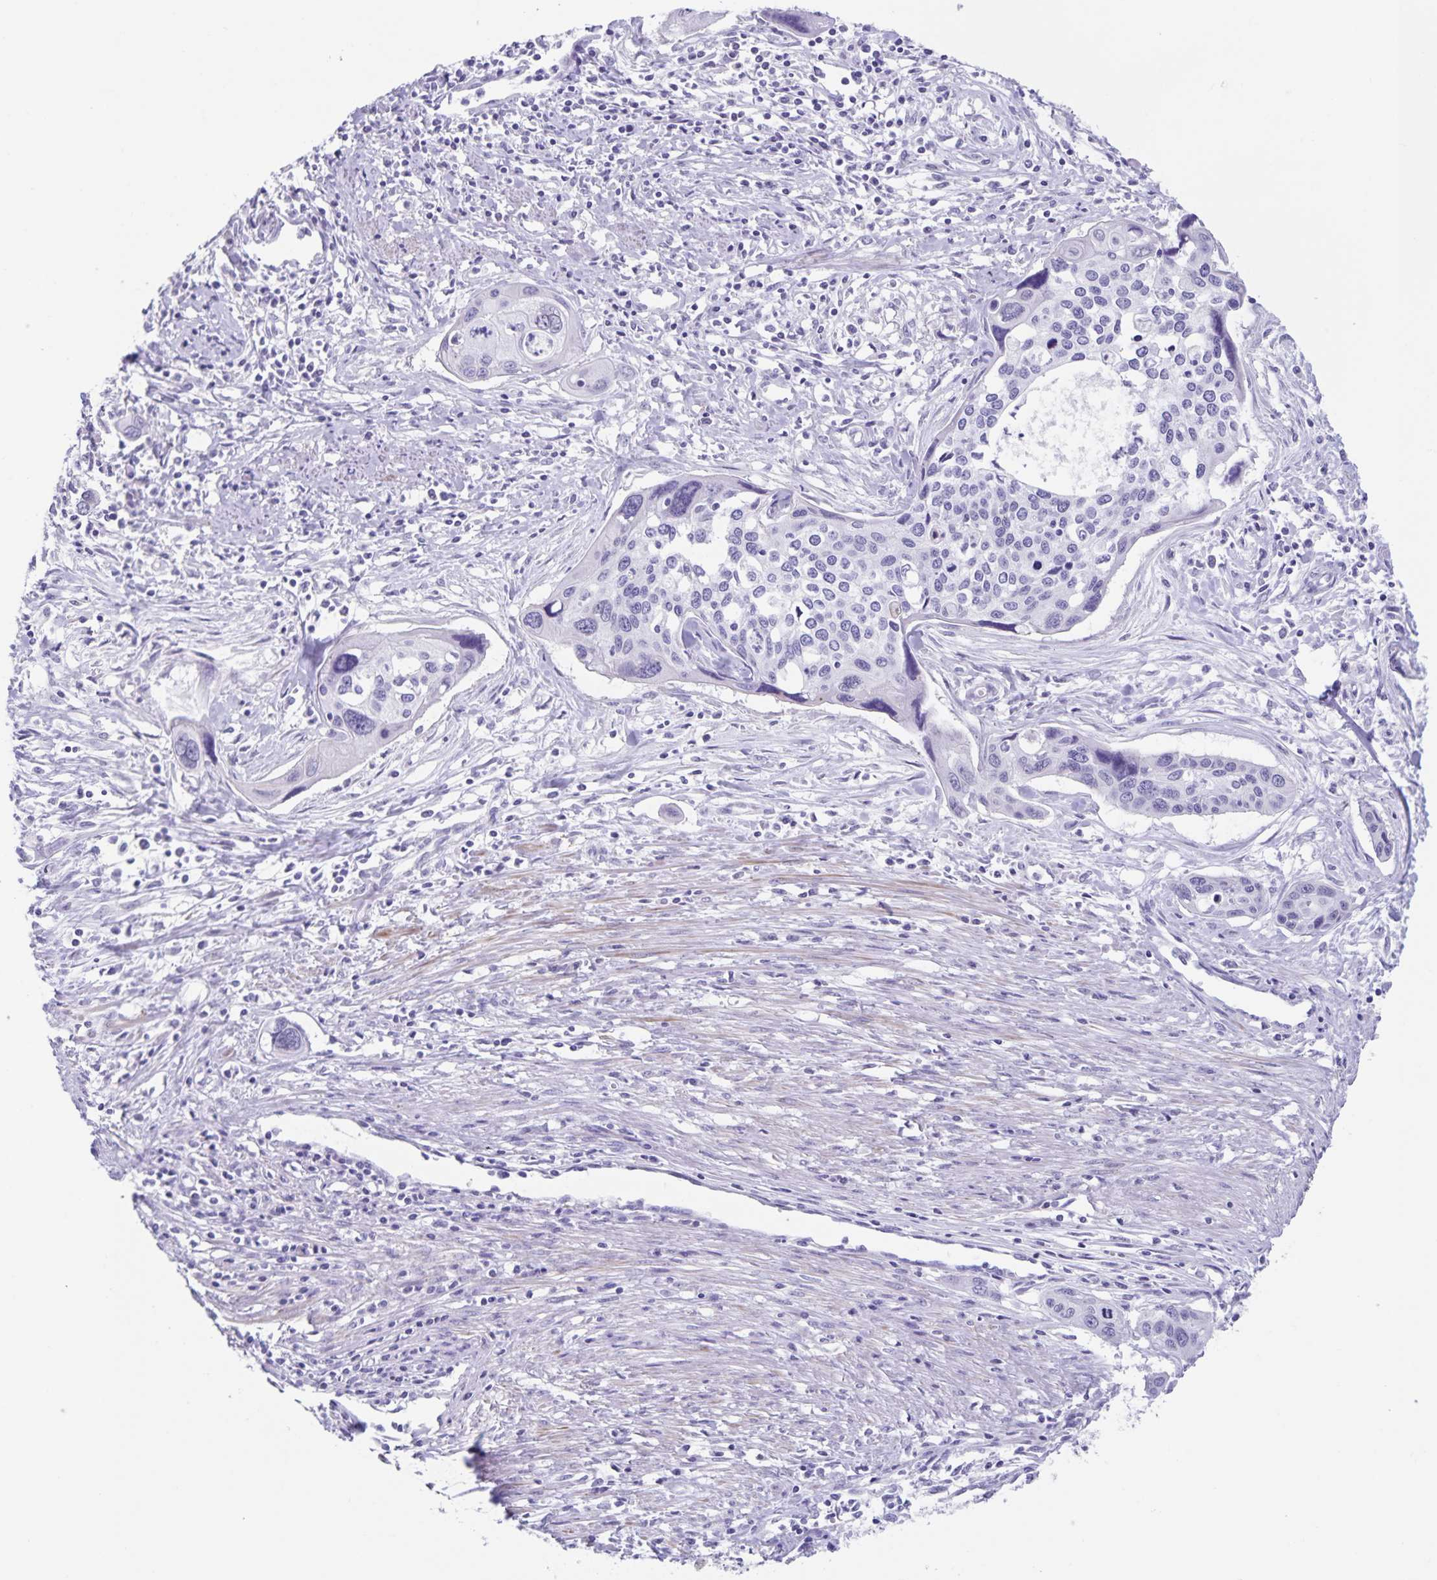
{"staining": {"intensity": "negative", "quantity": "none", "location": "none"}, "tissue": "cervical cancer", "cell_type": "Tumor cells", "image_type": "cancer", "snomed": [{"axis": "morphology", "description": "Squamous cell carcinoma, NOS"}, {"axis": "topography", "description": "Cervix"}], "caption": "IHC of cervical squamous cell carcinoma displays no staining in tumor cells.", "gene": "C11orf42", "patient": {"sex": "female", "age": 31}}